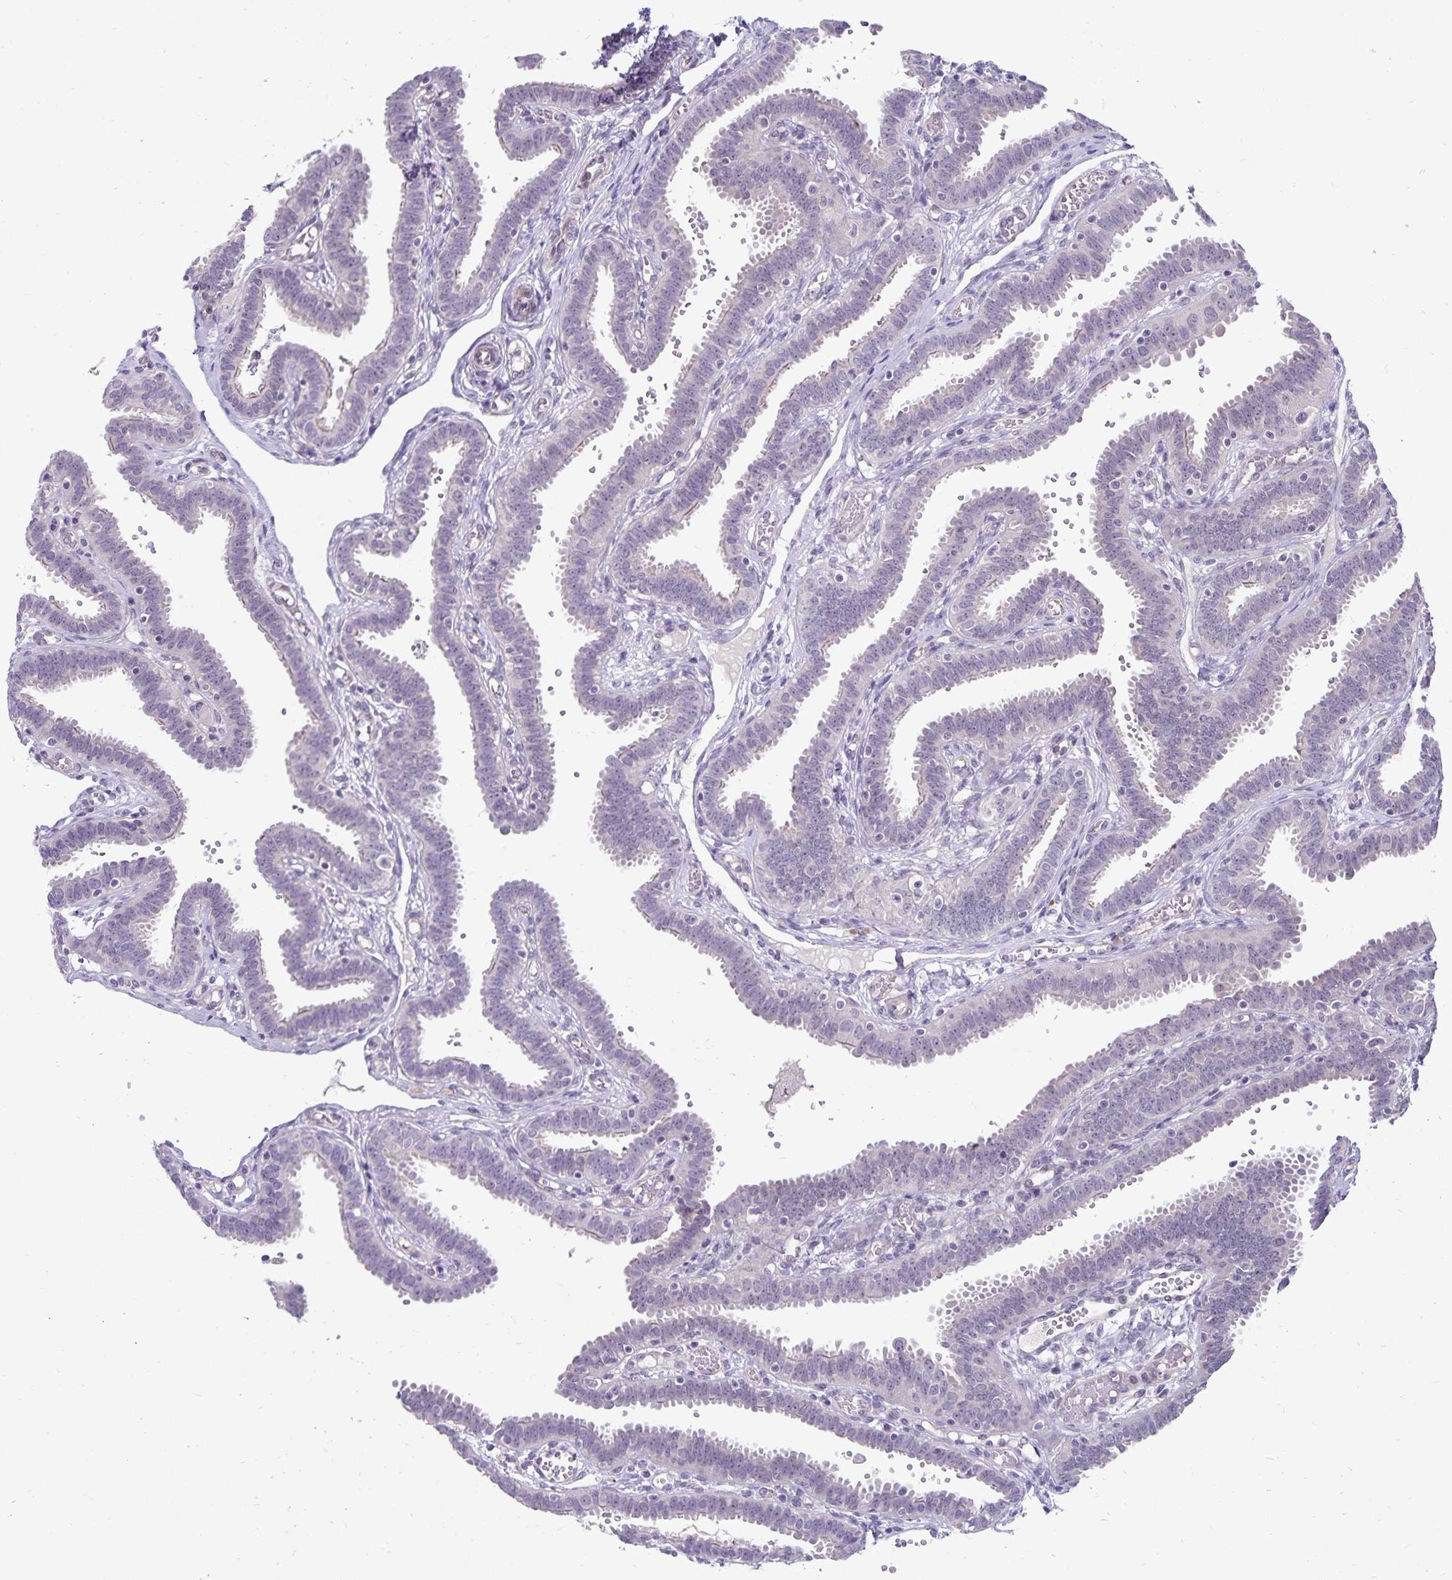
{"staining": {"intensity": "negative", "quantity": "none", "location": "none"}, "tissue": "fallopian tube", "cell_type": "Glandular cells", "image_type": "normal", "snomed": [{"axis": "morphology", "description": "Normal tissue, NOS"}, {"axis": "topography", "description": "Fallopian tube"}], "caption": "This is a image of immunohistochemistry staining of unremarkable fallopian tube, which shows no positivity in glandular cells.", "gene": "CDKN2B", "patient": {"sex": "female", "age": 37}}